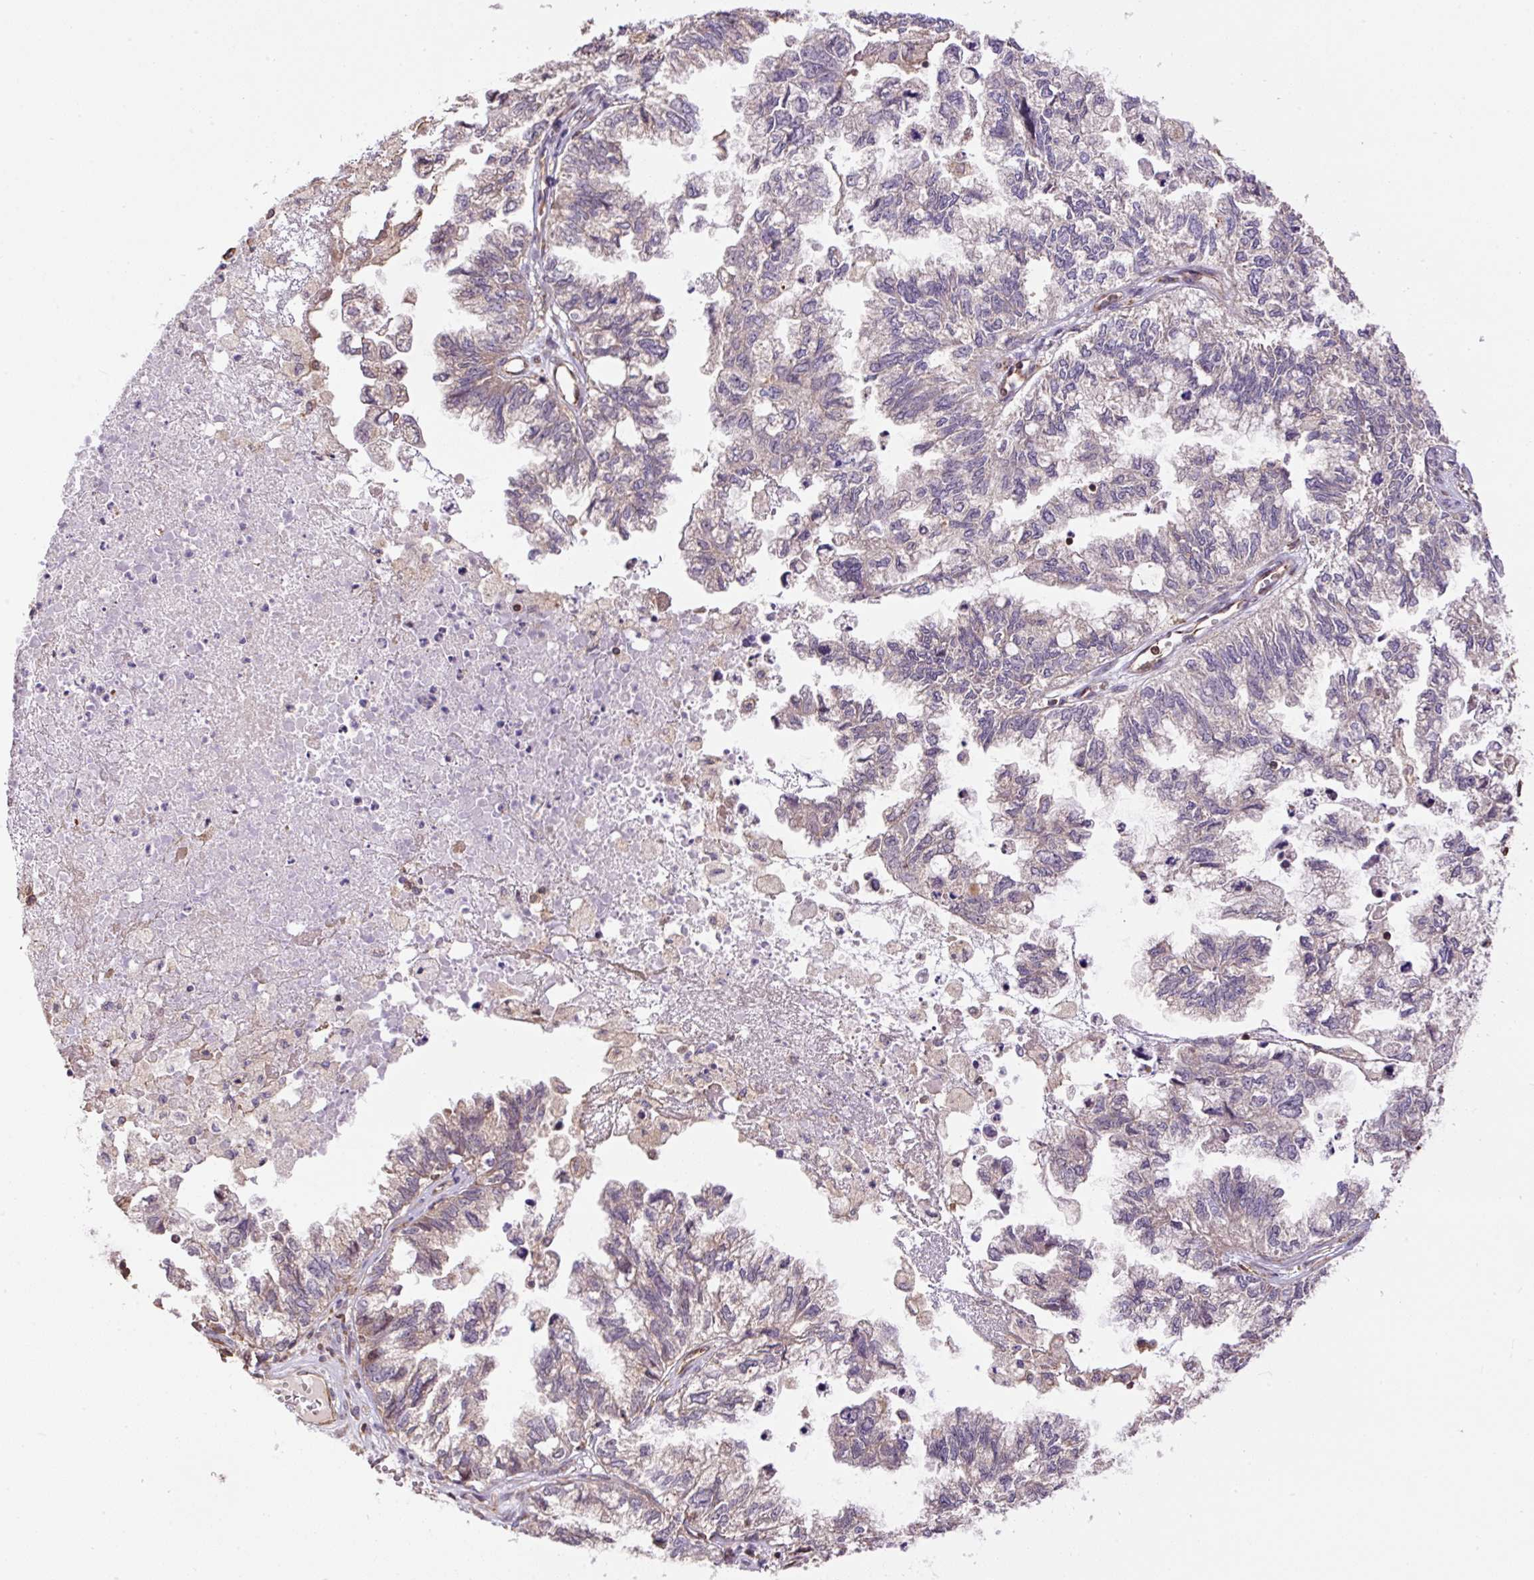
{"staining": {"intensity": "moderate", "quantity": "25%-75%", "location": "cytoplasmic/membranous,nuclear"}, "tissue": "ovarian cancer", "cell_type": "Tumor cells", "image_type": "cancer", "snomed": [{"axis": "morphology", "description": "Cystadenocarcinoma, mucinous, NOS"}, {"axis": "topography", "description": "Ovary"}], "caption": "Tumor cells exhibit medium levels of moderate cytoplasmic/membranous and nuclear positivity in approximately 25%-75% of cells in mucinous cystadenocarcinoma (ovarian).", "gene": "PPME1", "patient": {"sex": "female", "age": 72}}